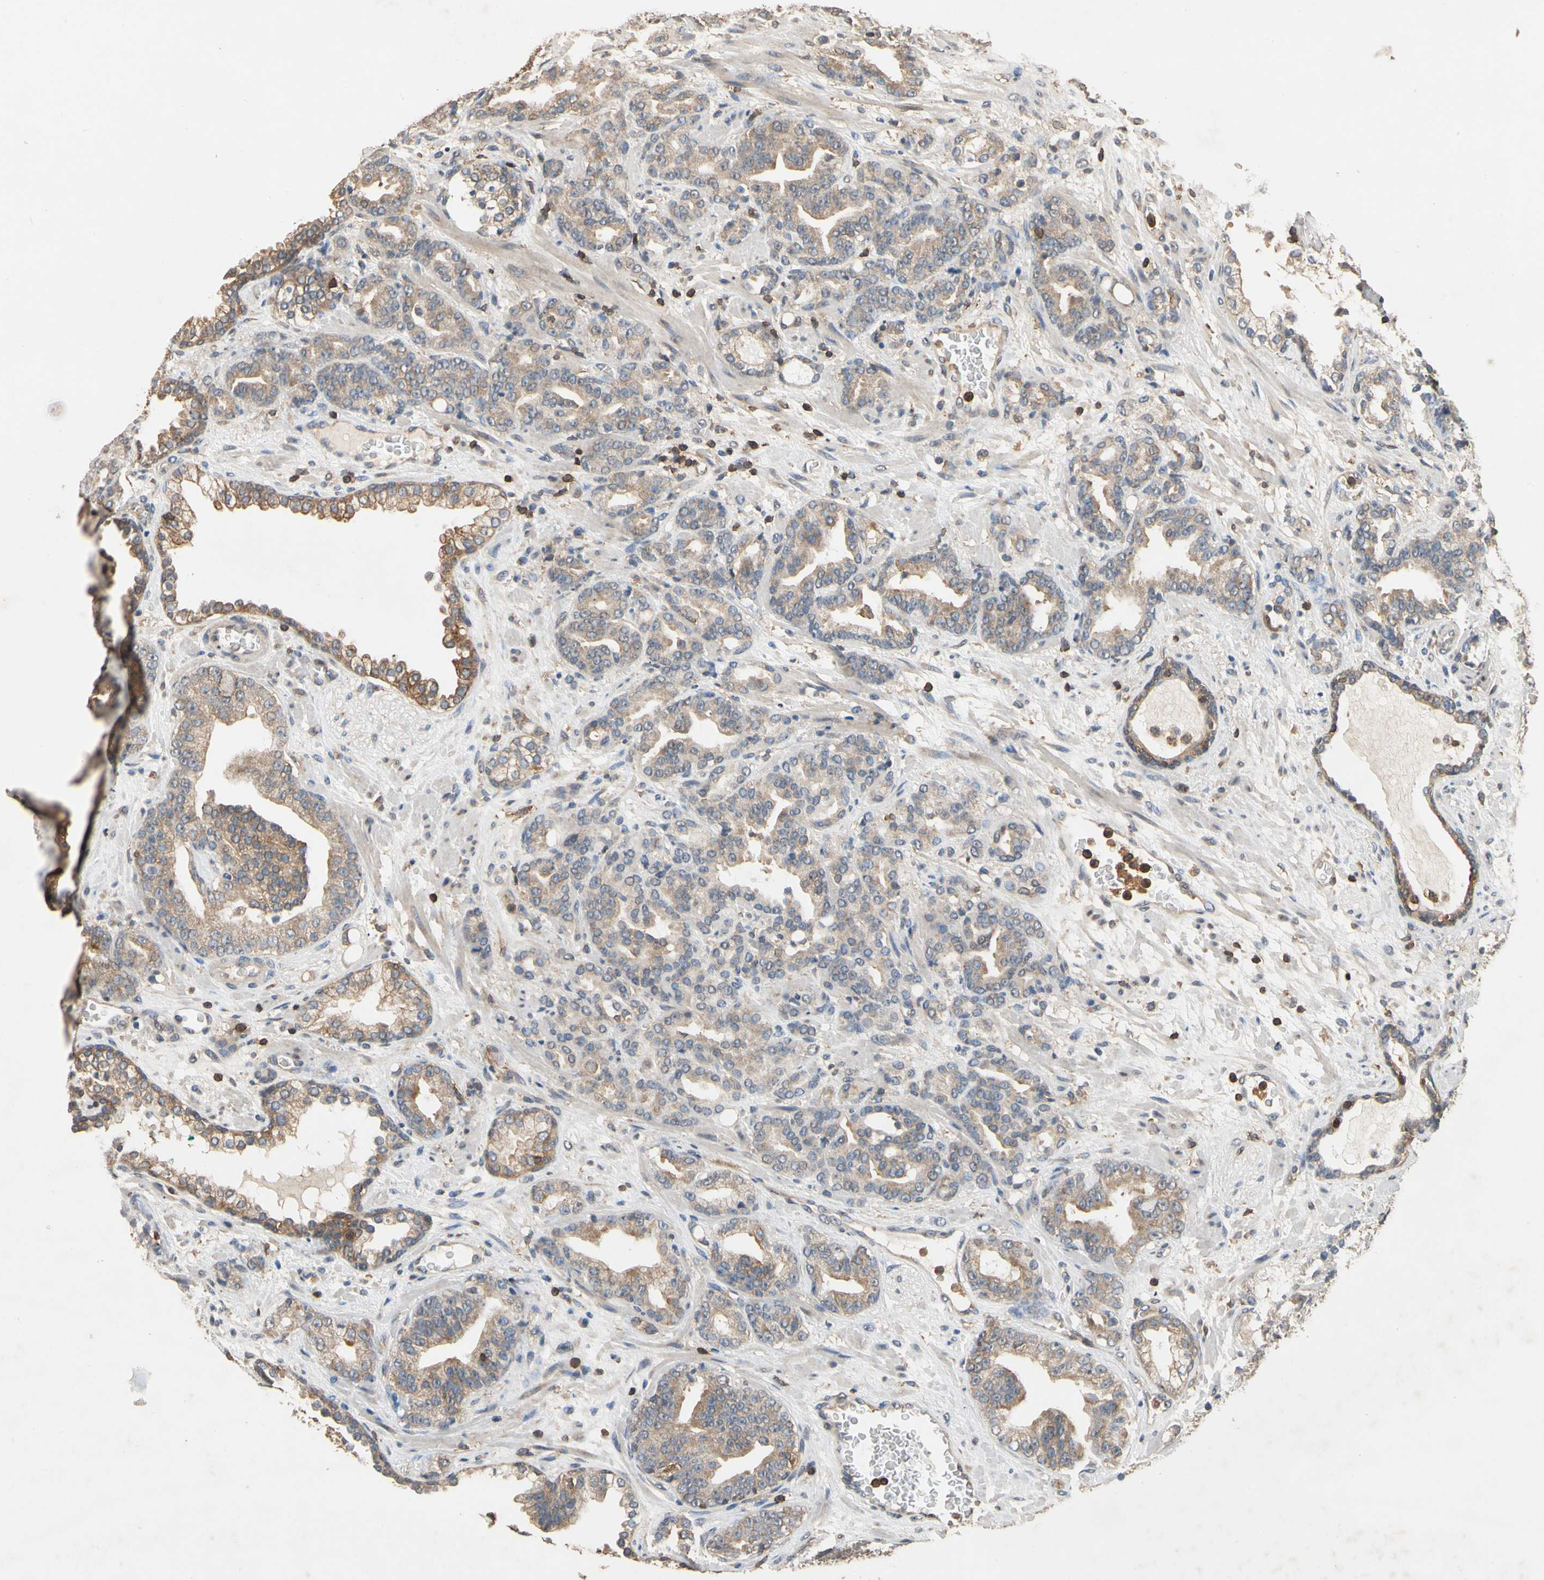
{"staining": {"intensity": "weak", "quantity": ">75%", "location": "cytoplasmic/membranous"}, "tissue": "prostate cancer", "cell_type": "Tumor cells", "image_type": "cancer", "snomed": [{"axis": "morphology", "description": "Adenocarcinoma, Low grade"}, {"axis": "topography", "description": "Prostate"}], "caption": "Weak cytoplasmic/membranous positivity for a protein is seen in approximately >75% of tumor cells of prostate cancer (adenocarcinoma (low-grade)) using IHC.", "gene": "MAP3K10", "patient": {"sex": "male", "age": 63}}